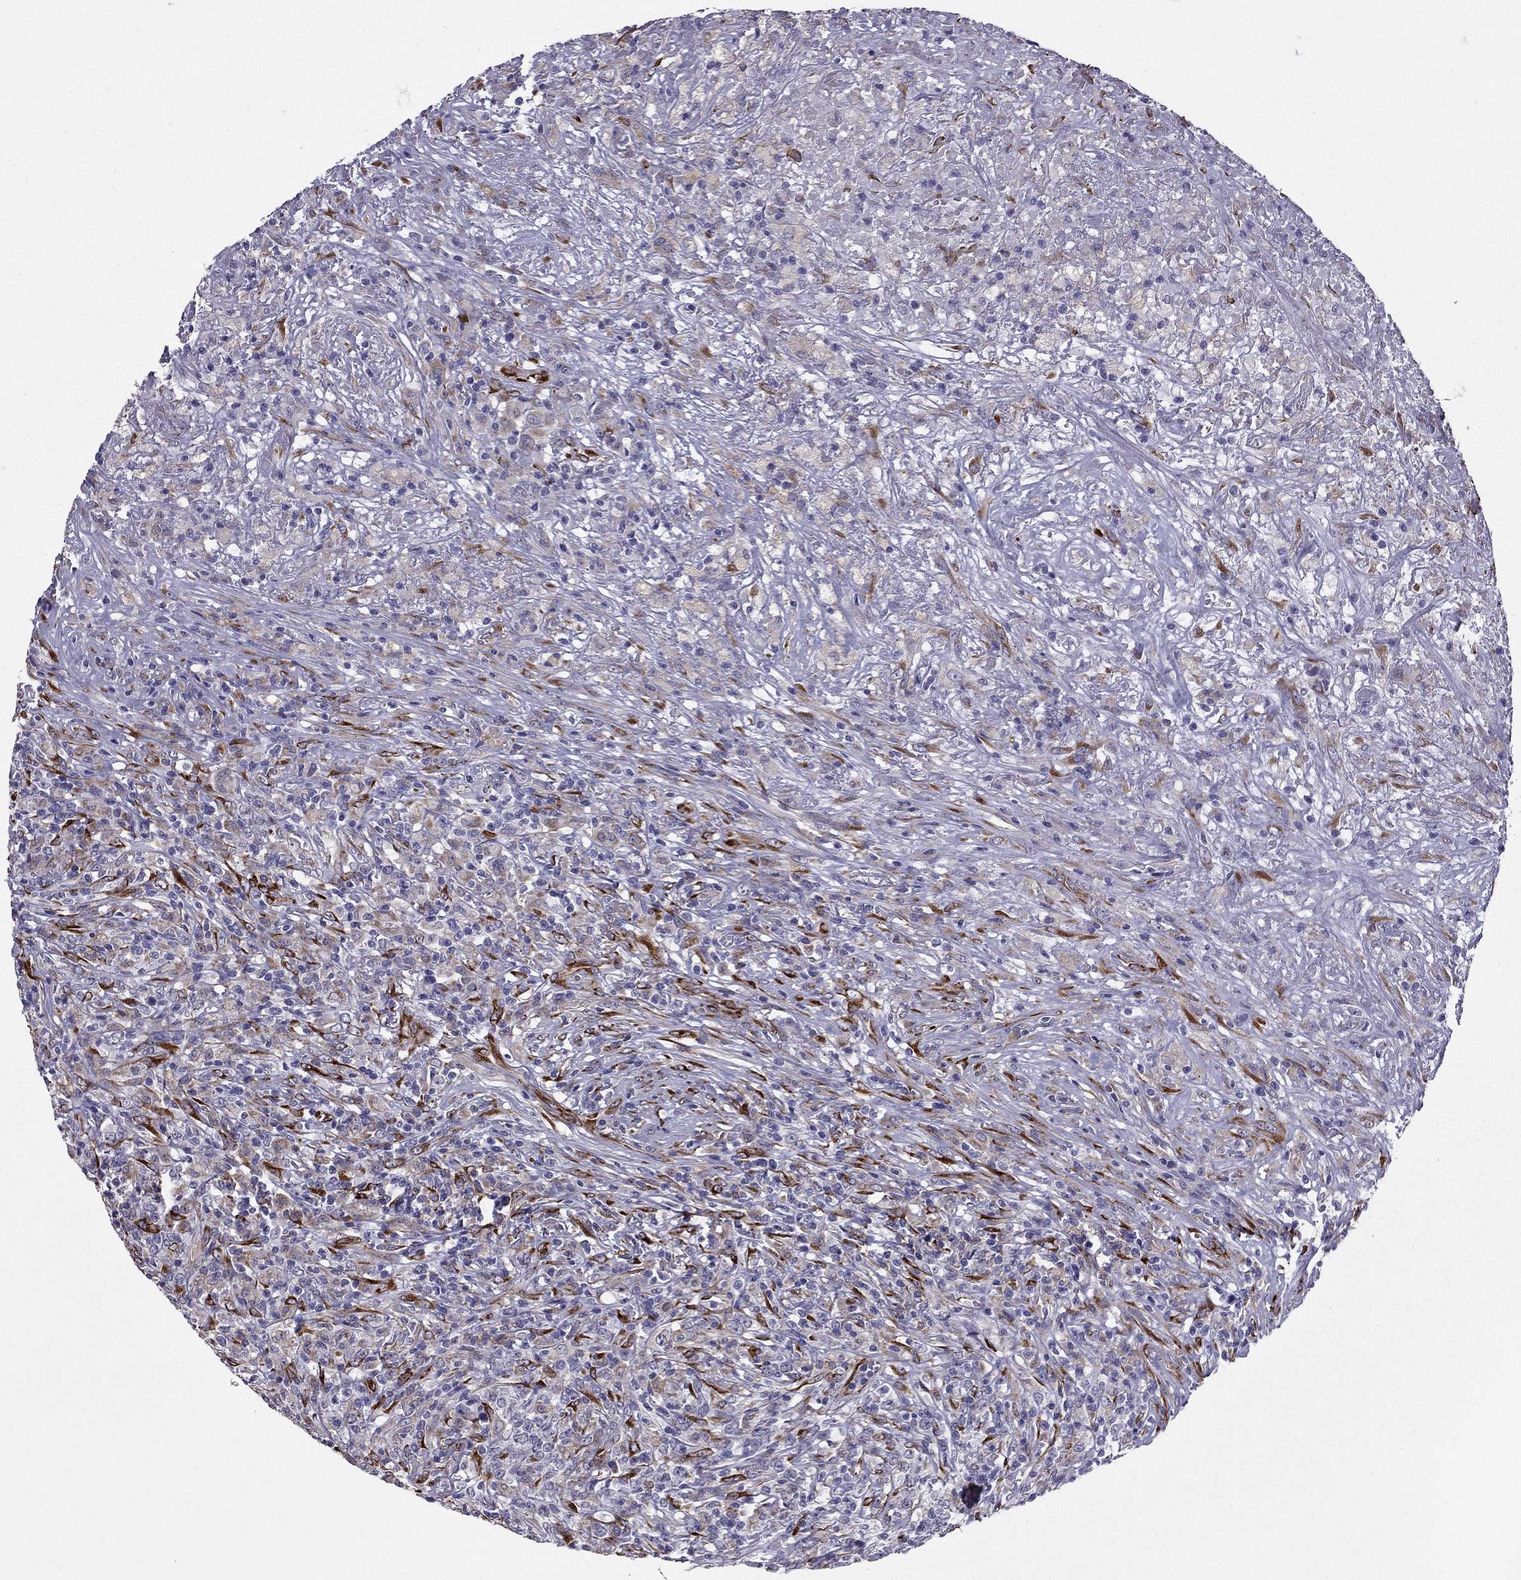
{"staining": {"intensity": "negative", "quantity": "none", "location": "none"}, "tissue": "lymphoma", "cell_type": "Tumor cells", "image_type": "cancer", "snomed": [{"axis": "morphology", "description": "Malignant lymphoma, non-Hodgkin's type, High grade"}, {"axis": "topography", "description": "Lung"}], "caption": "Tumor cells show no significant protein expression in lymphoma. (Stains: DAB immunohistochemistry (IHC) with hematoxylin counter stain, Microscopy: brightfield microscopy at high magnification).", "gene": "IKBIP", "patient": {"sex": "male", "age": 79}}